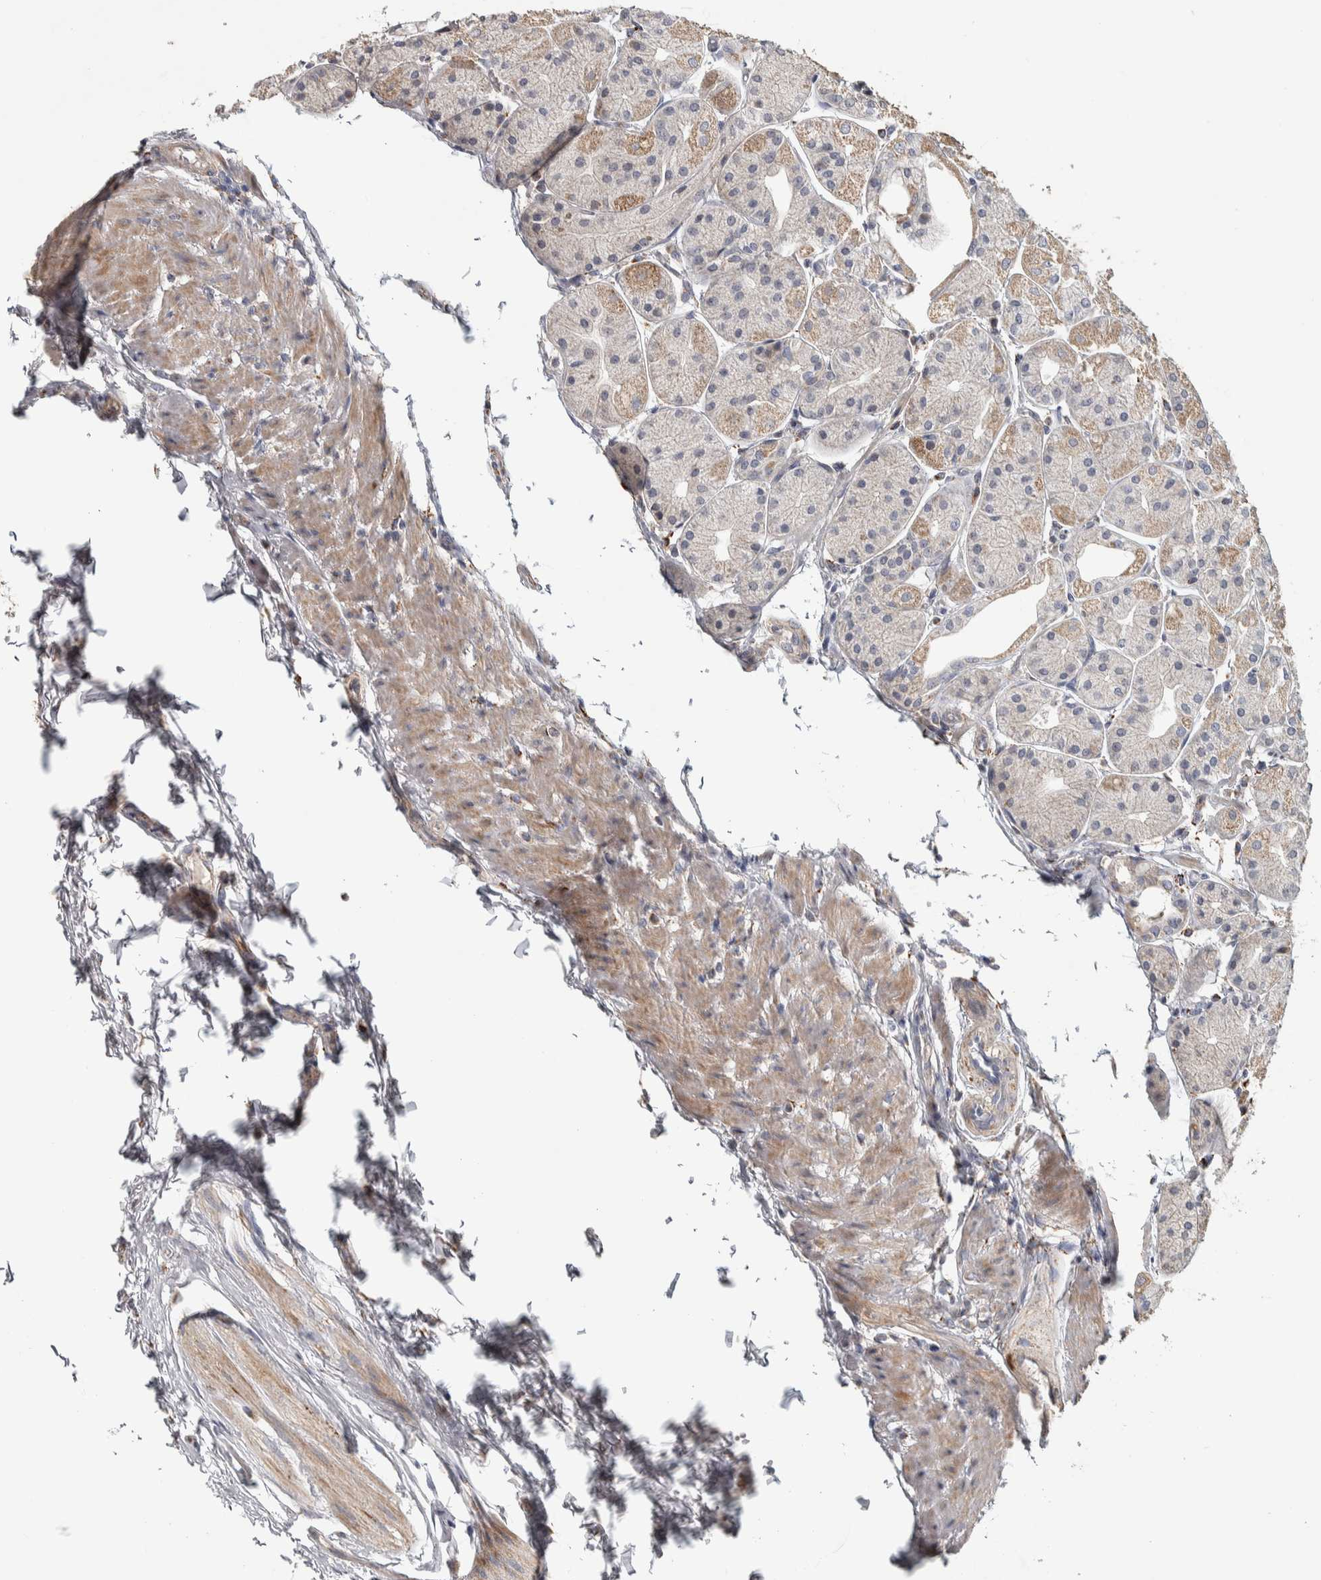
{"staining": {"intensity": "moderate", "quantity": "25%-75%", "location": "cytoplasmic/membranous"}, "tissue": "stomach", "cell_type": "Glandular cells", "image_type": "normal", "snomed": [{"axis": "morphology", "description": "Normal tissue, NOS"}, {"axis": "topography", "description": "Stomach, upper"}], "caption": "Immunohistochemistry (IHC) (DAB) staining of normal stomach displays moderate cytoplasmic/membranous protein expression in approximately 25%-75% of glandular cells.", "gene": "FAM78A", "patient": {"sex": "male", "age": 72}}